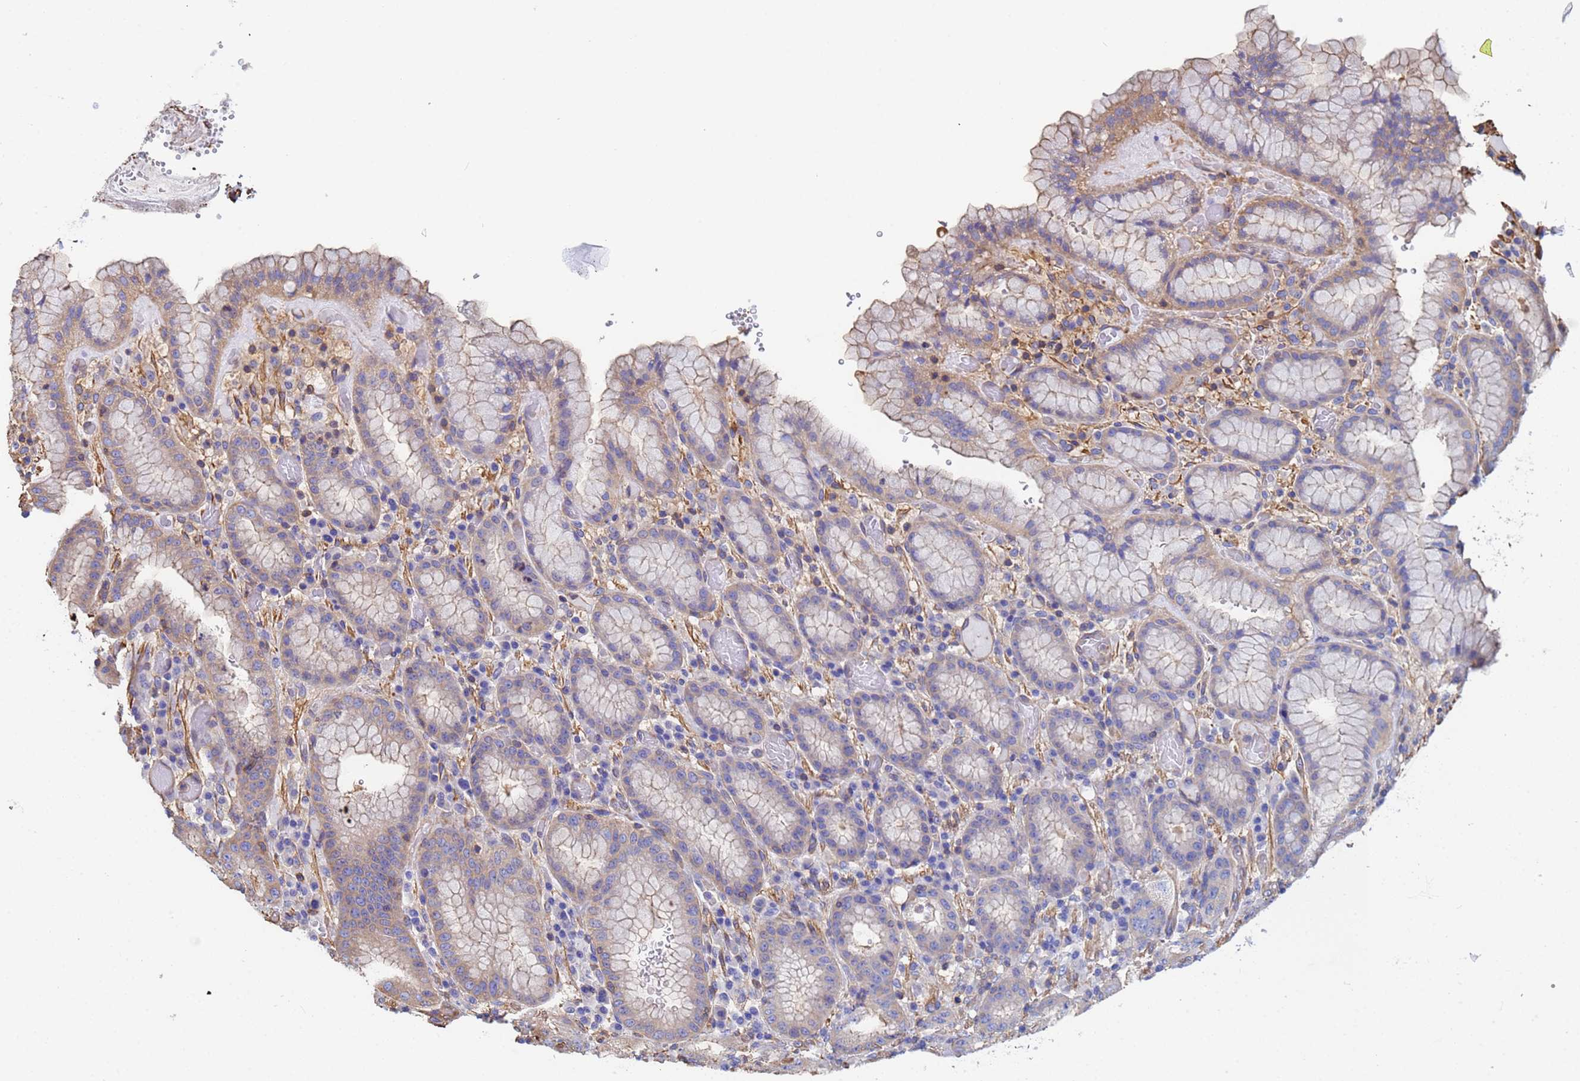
{"staining": {"intensity": "weak", "quantity": "25%-75%", "location": "cytoplasmic/membranous"}, "tissue": "stomach", "cell_type": "Glandular cells", "image_type": "normal", "snomed": [{"axis": "morphology", "description": "Normal tissue, NOS"}, {"axis": "topography", "description": "Stomach, upper"}], "caption": "This is a micrograph of IHC staining of normal stomach, which shows weak positivity in the cytoplasmic/membranous of glandular cells.", "gene": "MYL12A", "patient": {"sex": "male", "age": 52}}